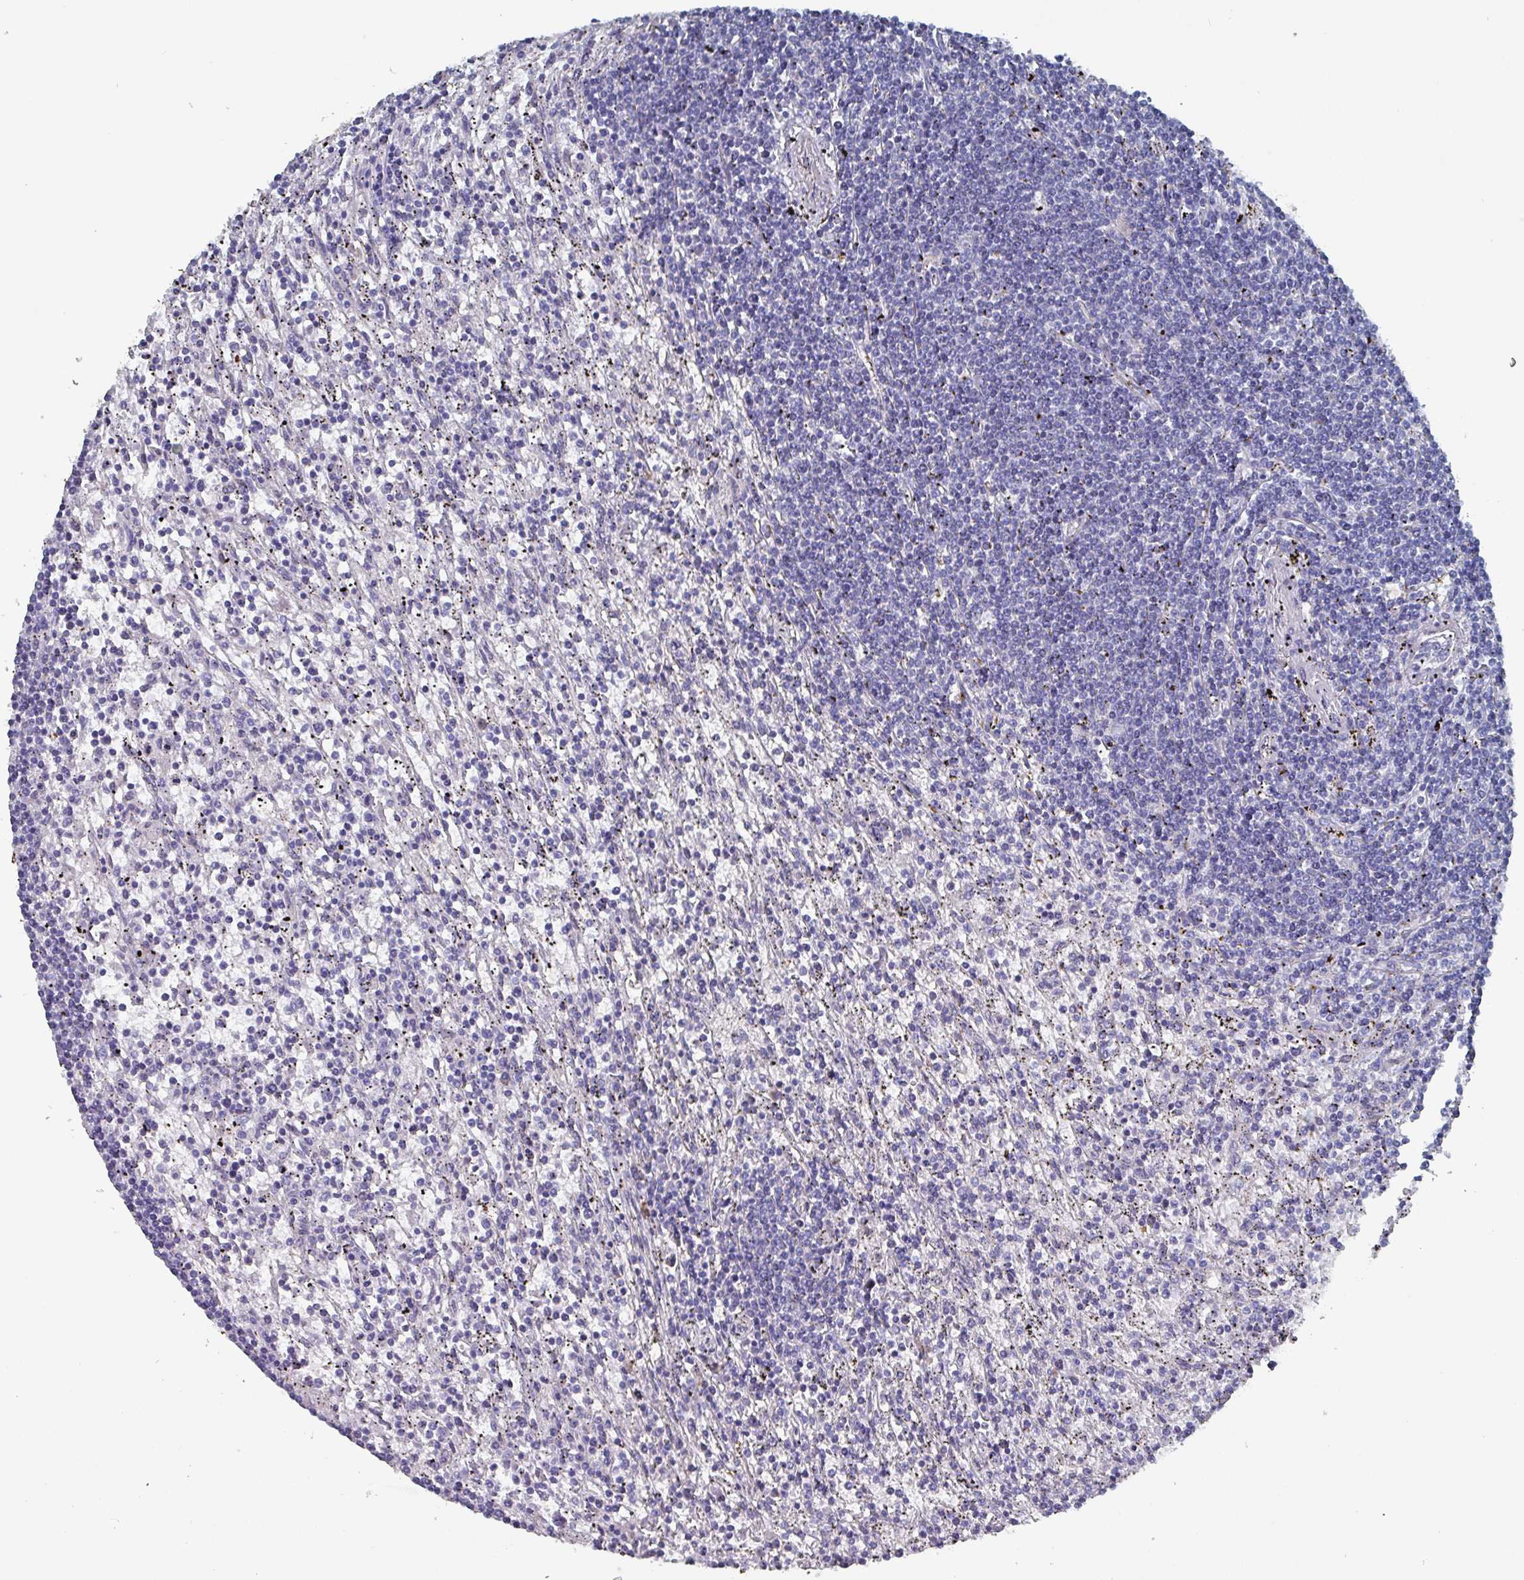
{"staining": {"intensity": "negative", "quantity": "none", "location": "none"}, "tissue": "lymphoma", "cell_type": "Tumor cells", "image_type": "cancer", "snomed": [{"axis": "morphology", "description": "Malignant lymphoma, non-Hodgkin's type, Low grade"}, {"axis": "topography", "description": "Spleen"}], "caption": "Human lymphoma stained for a protein using immunohistochemistry reveals no expression in tumor cells.", "gene": "DRD5", "patient": {"sex": "male", "age": 76}}